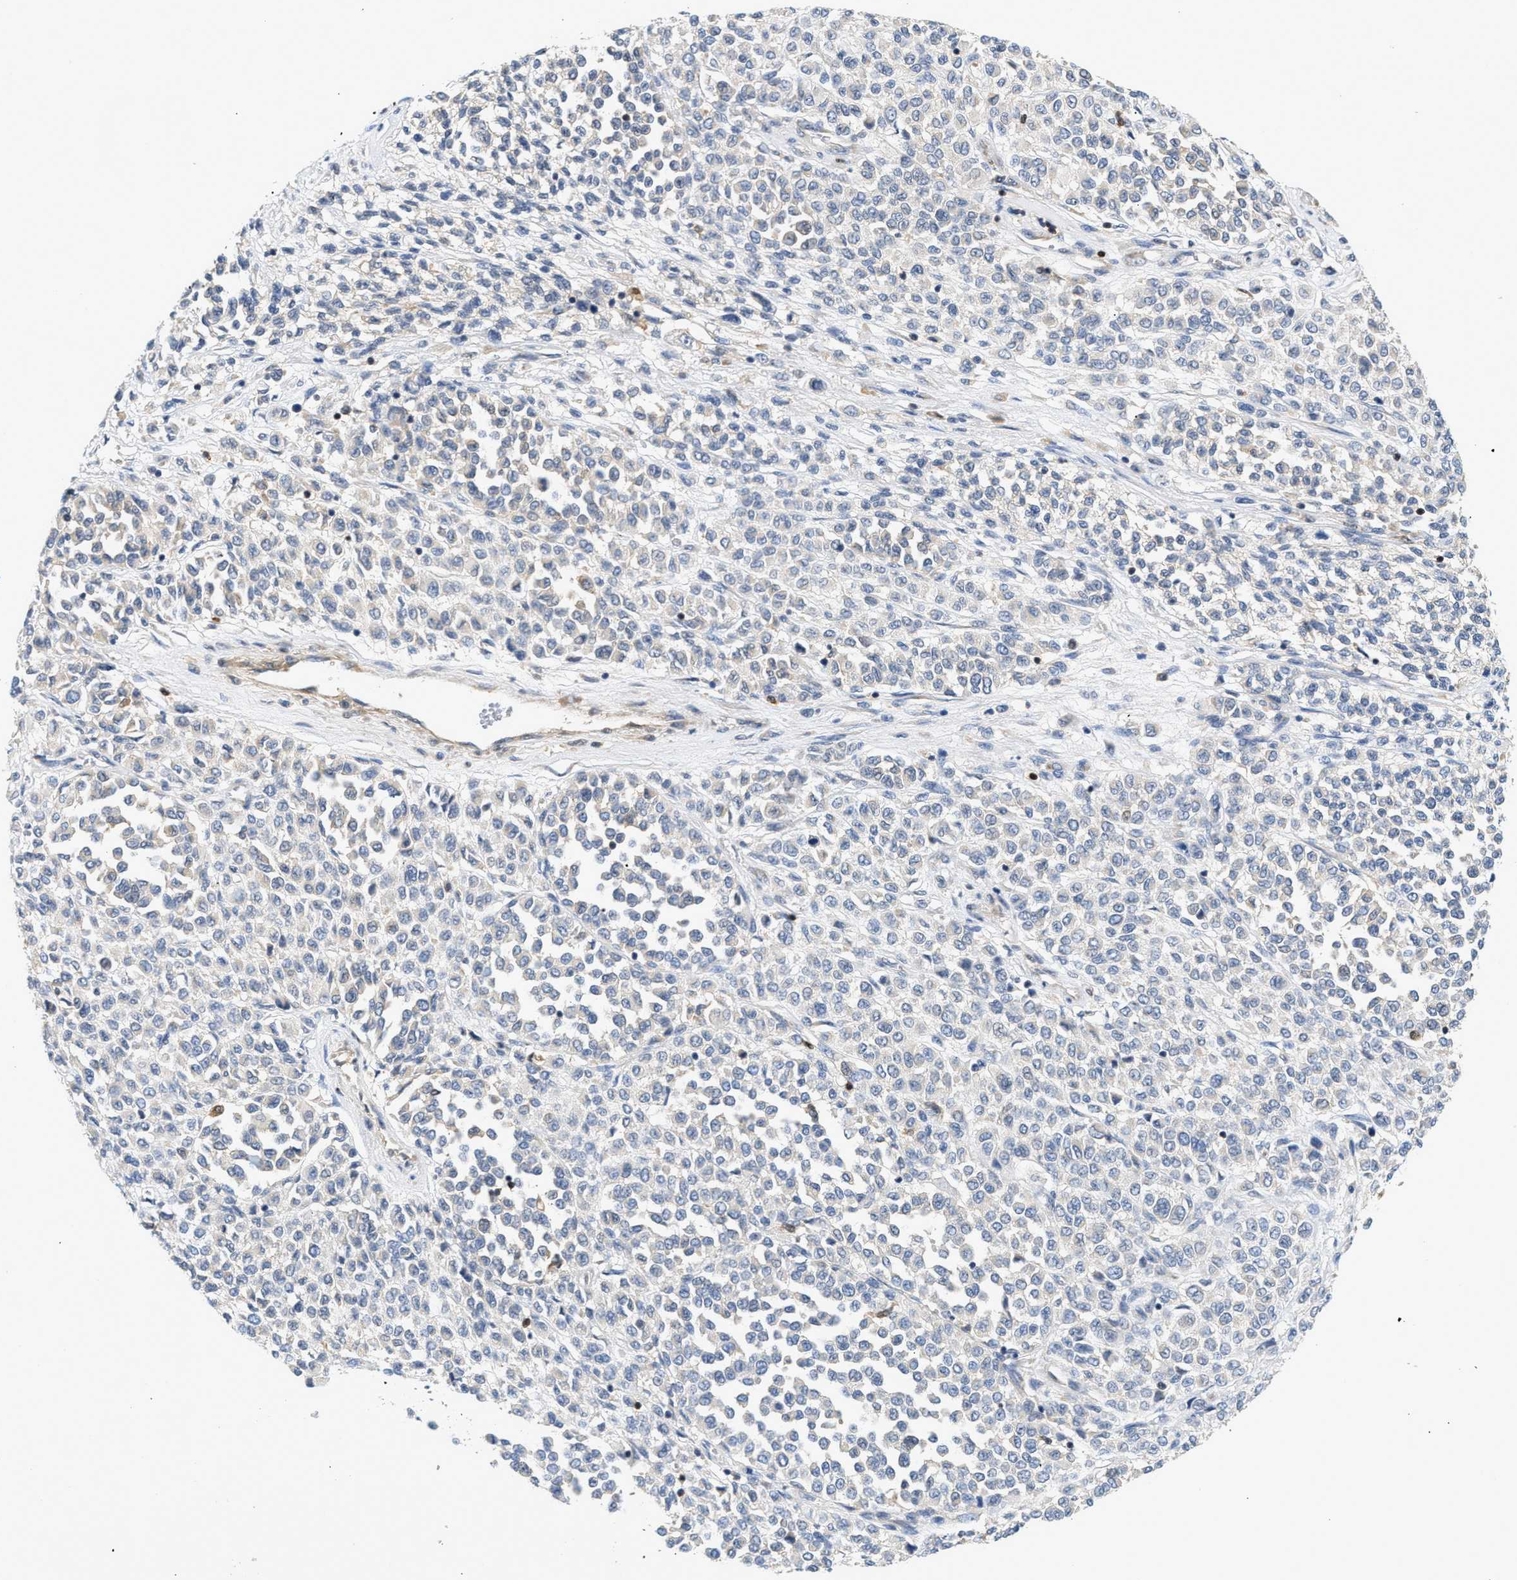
{"staining": {"intensity": "negative", "quantity": "none", "location": "none"}, "tissue": "melanoma", "cell_type": "Tumor cells", "image_type": "cancer", "snomed": [{"axis": "morphology", "description": "Malignant melanoma, Metastatic site"}, {"axis": "topography", "description": "Pancreas"}], "caption": "Tumor cells are negative for brown protein staining in malignant melanoma (metastatic site).", "gene": "SLIT2", "patient": {"sex": "female", "age": 30}}